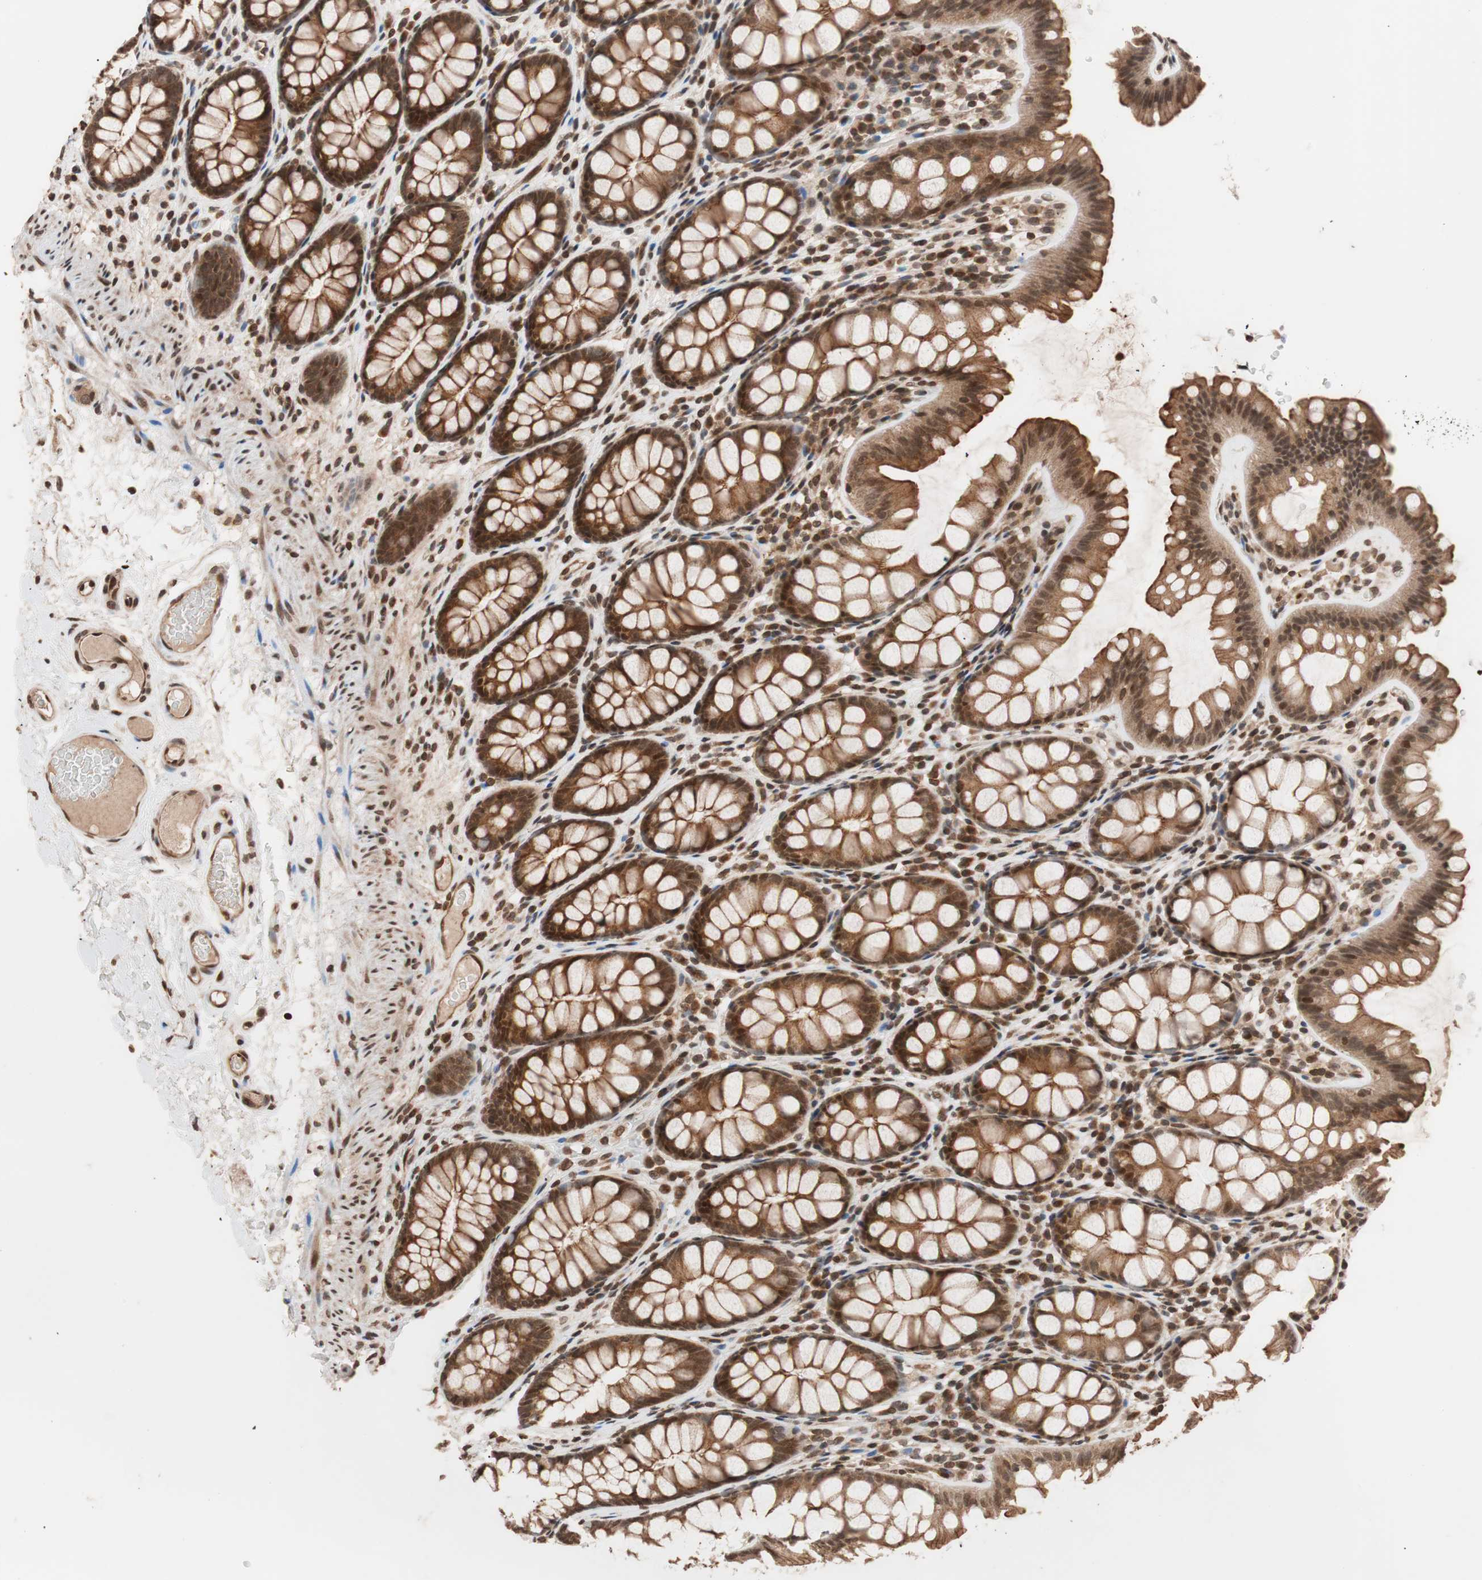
{"staining": {"intensity": "moderate", "quantity": ">75%", "location": "cytoplasmic/membranous,nuclear"}, "tissue": "colon", "cell_type": "Endothelial cells", "image_type": "normal", "snomed": [{"axis": "morphology", "description": "Normal tissue, NOS"}, {"axis": "topography", "description": "Colon"}], "caption": "Normal colon shows moderate cytoplasmic/membranous,nuclear expression in about >75% of endothelial cells.", "gene": "ZFC3H1", "patient": {"sex": "female", "age": 55}}